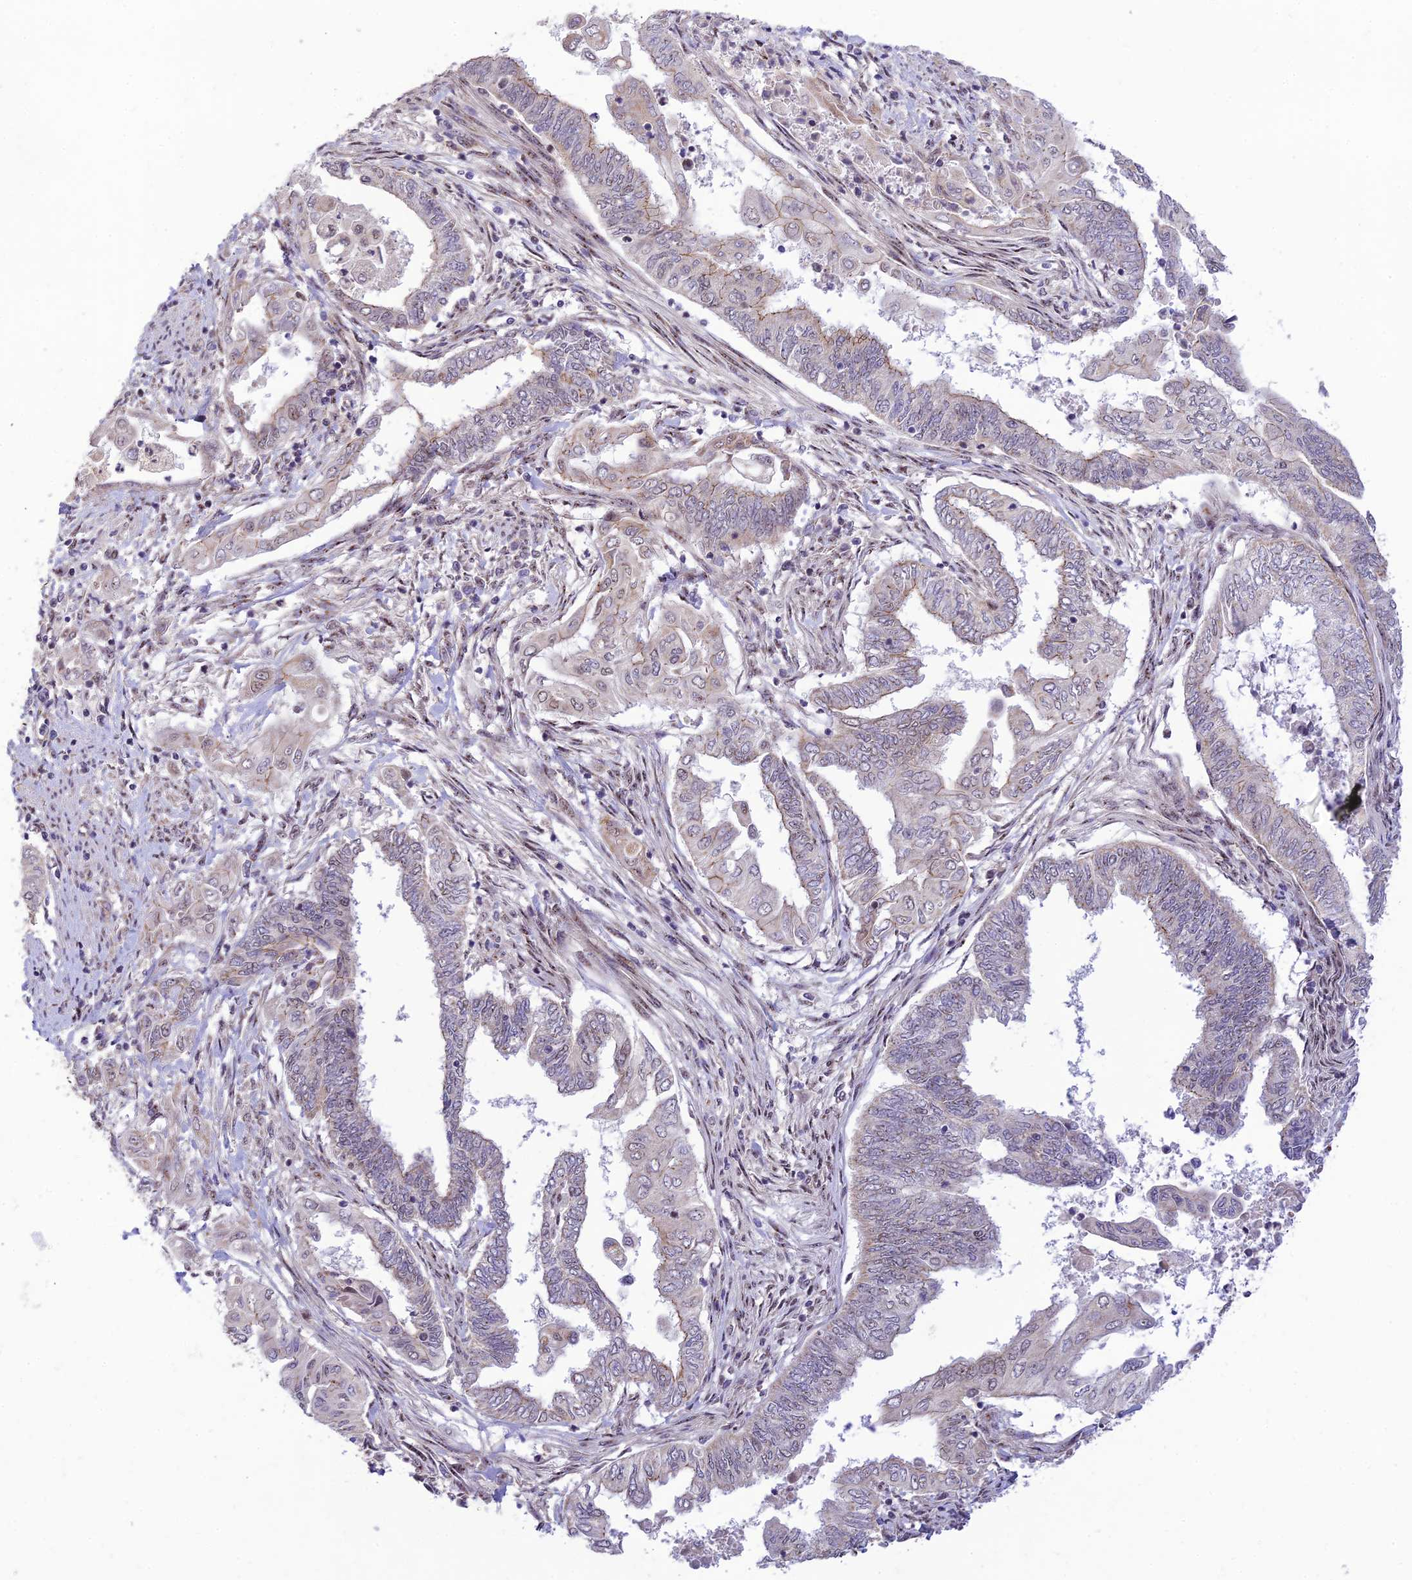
{"staining": {"intensity": "moderate", "quantity": "<25%", "location": "cytoplasmic/membranous"}, "tissue": "endometrial cancer", "cell_type": "Tumor cells", "image_type": "cancer", "snomed": [{"axis": "morphology", "description": "Adenocarcinoma, NOS"}, {"axis": "topography", "description": "Uterus"}, {"axis": "topography", "description": "Endometrium"}], "caption": "An IHC histopathology image of tumor tissue is shown. Protein staining in brown highlights moderate cytoplasmic/membranous positivity in adenocarcinoma (endometrial) within tumor cells. (brown staining indicates protein expression, while blue staining denotes nuclei).", "gene": "MICOS13", "patient": {"sex": "female", "age": 70}}